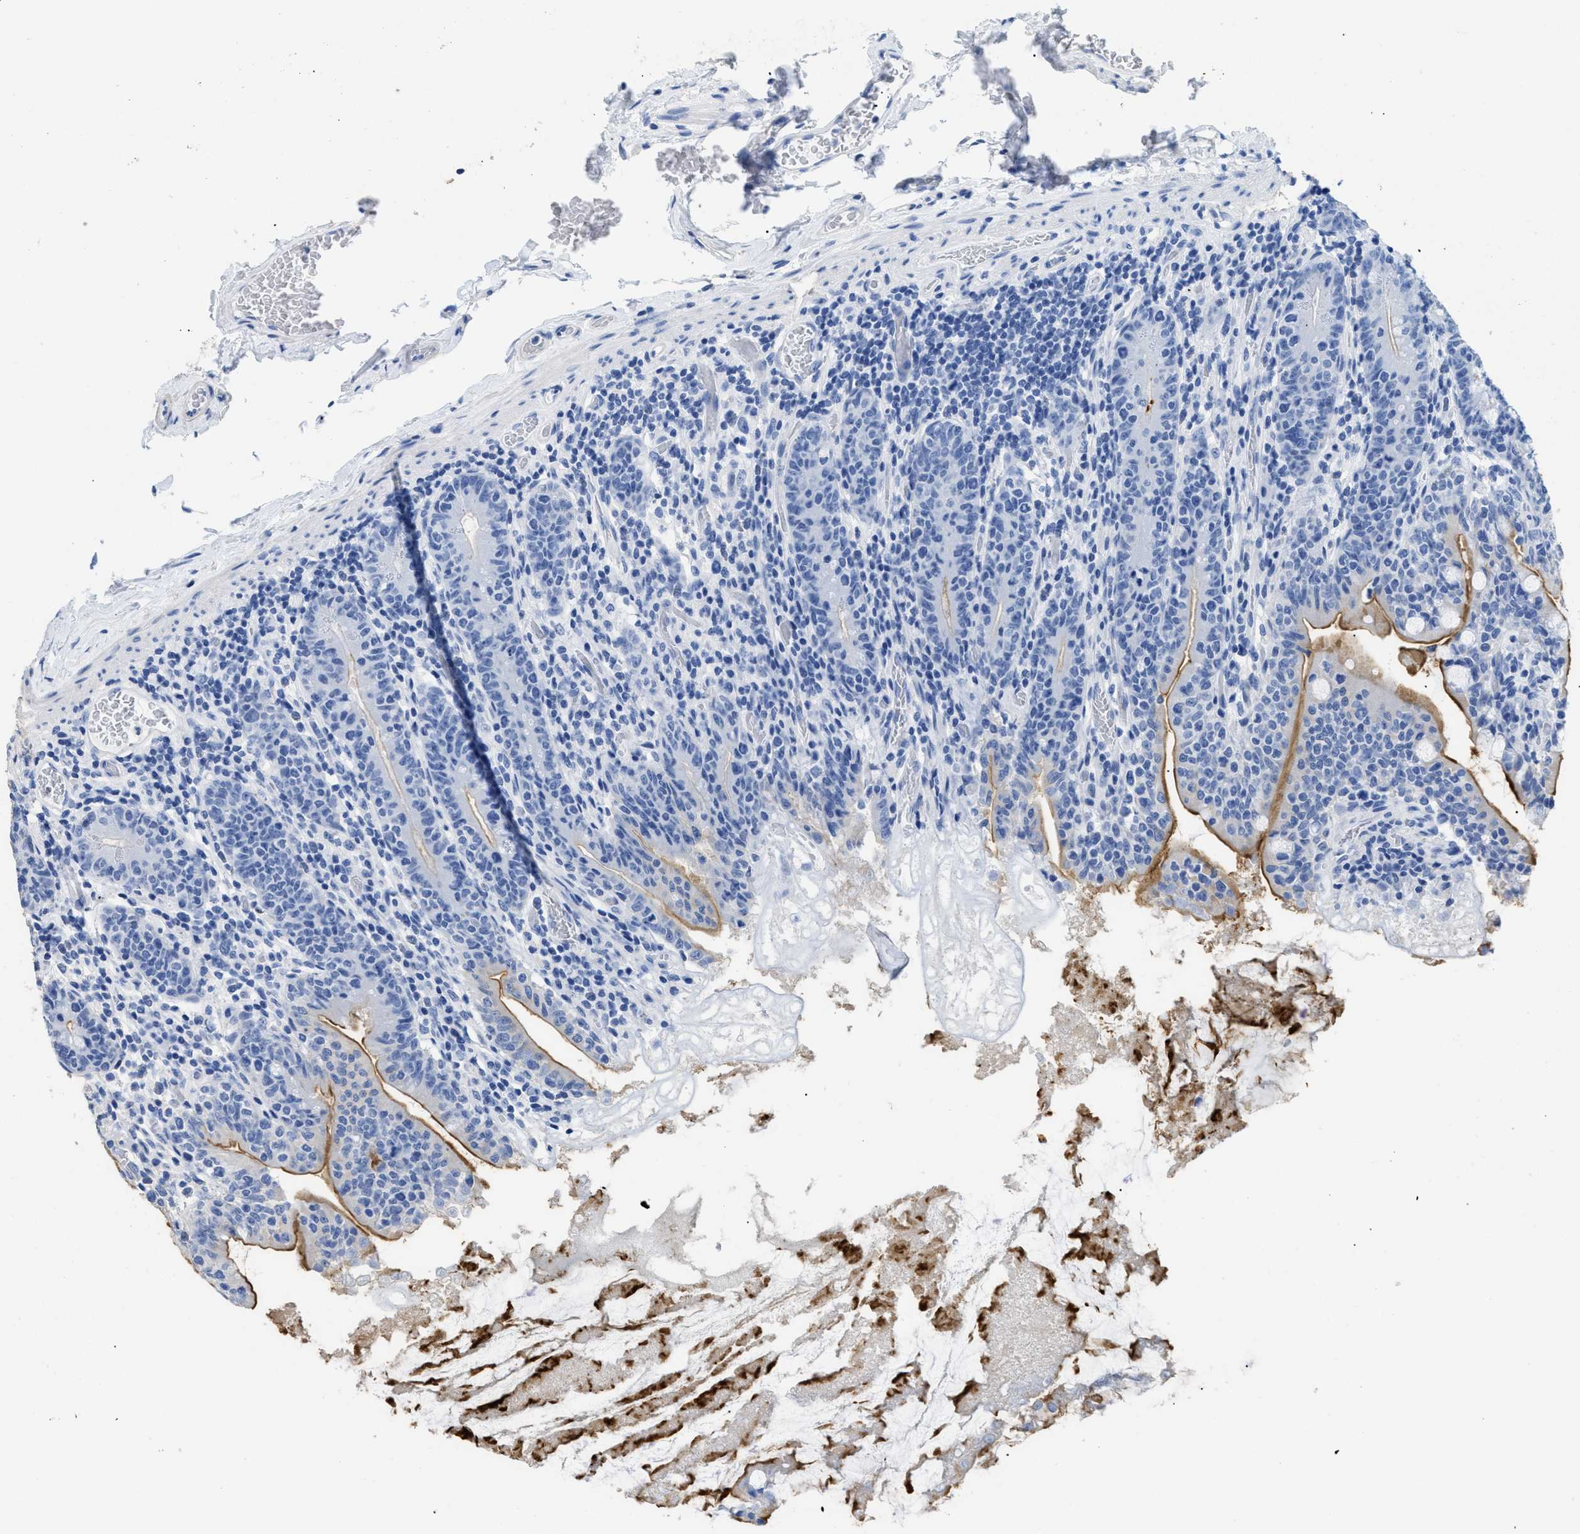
{"staining": {"intensity": "strong", "quantity": "25%-75%", "location": "cytoplasmic/membranous"}, "tissue": "small intestine", "cell_type": "Glandular cells", "image_type": "normal", "snomed": [{"axis": "morphology", "description": "Normal tissue, NOS"}, {"axis": "topography", "description": "Small intestine"}], "caption": "Immunohistochemistry (IHC) (DAB) staining of benign human small intestine demonstrates strong cytoplasmic/membranous protein staining in approximately 25%-75% of glandular cells. (brown staining indicates protein expression, while blue staining denotes nuclei).", "gene": "DLC1", "patient": {"sex": "female", "age": 56}}